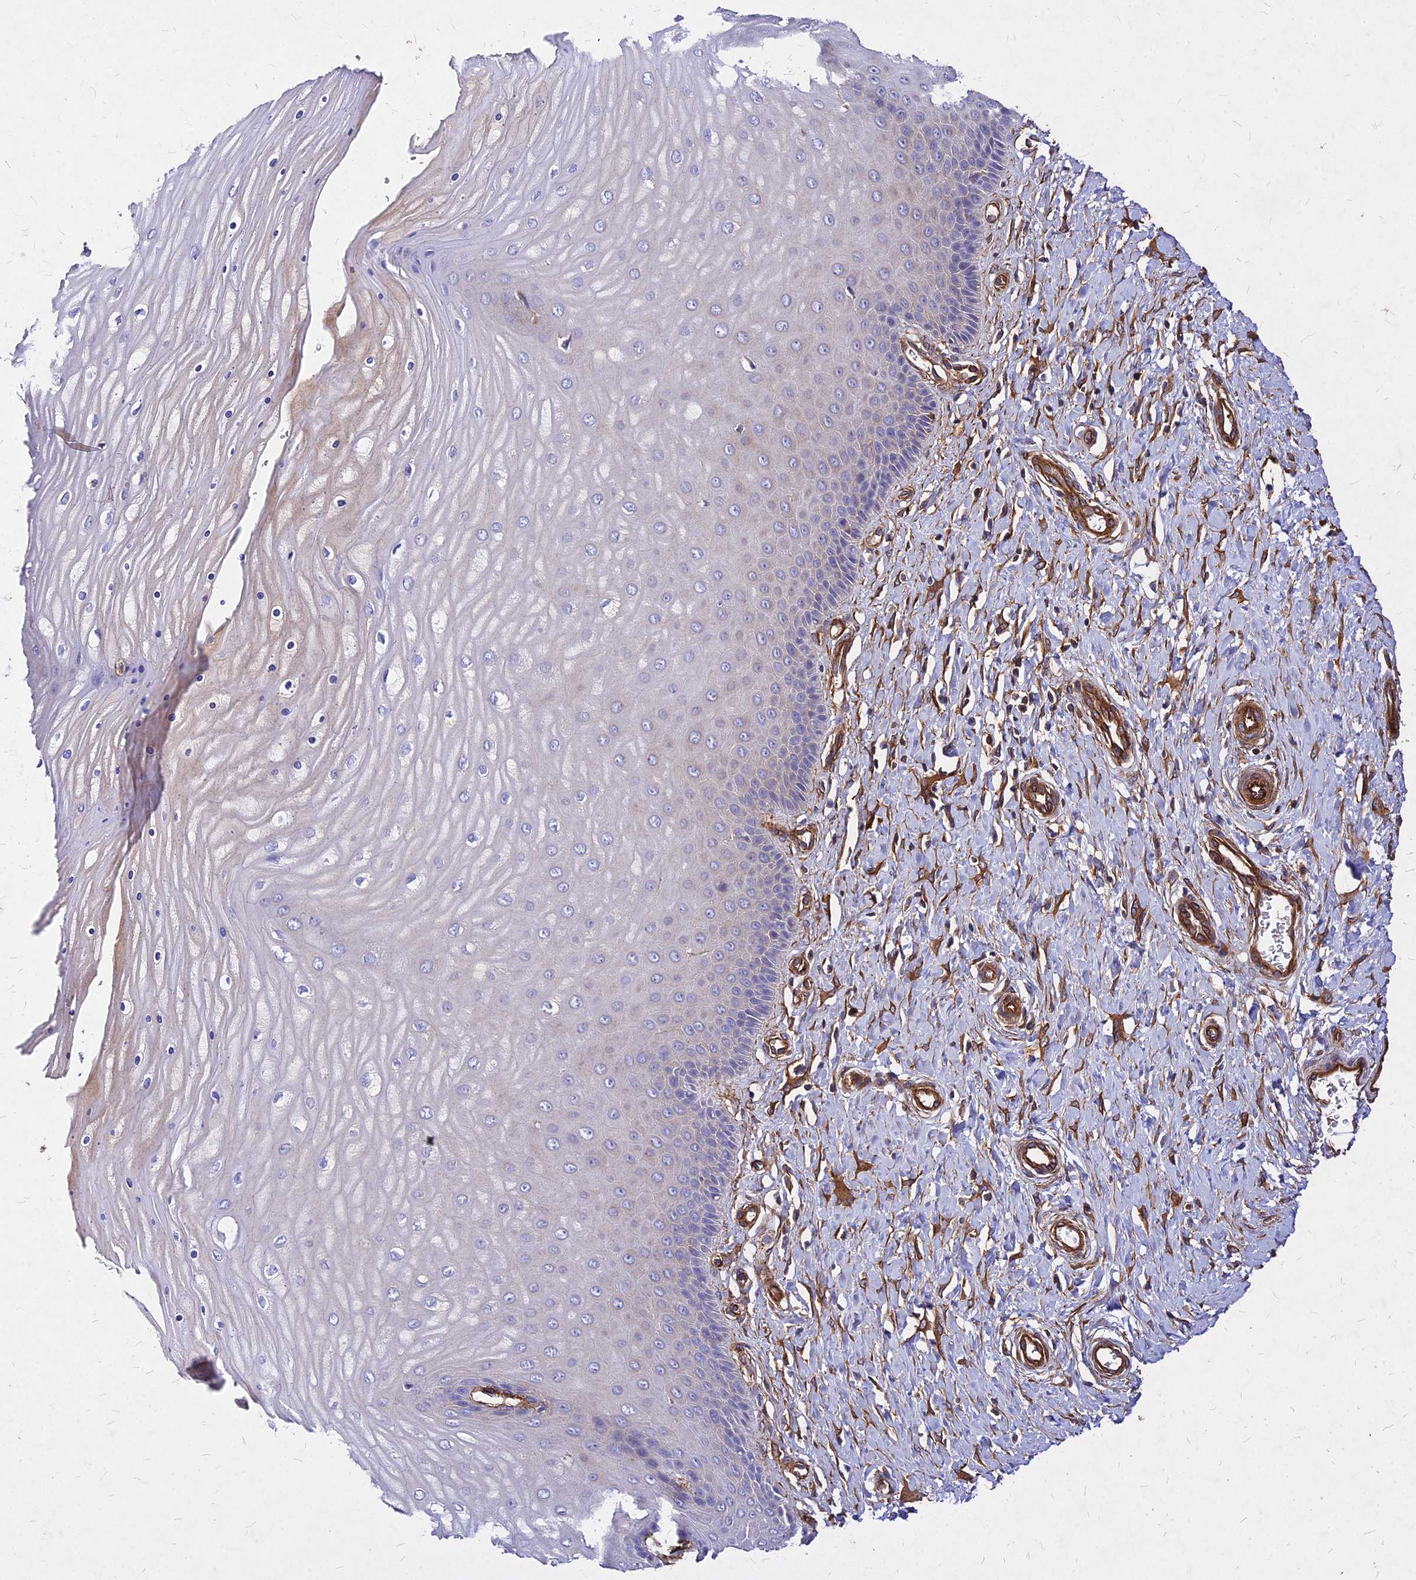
{"staining": {"intensity": "negative", "quantity": "none", "location": "none"}, "tissue": "cervix", "cell_type": "Squamous epithelial cells", "image_type": "normal", "snomed": [{"axis": "morphology", "description": "Normal tissue, NOS"}, {"axis": "topography", "description": "Cervix"}], "caption": "Cervix stained for a protein using IHC displays no positivity squamous epithelial cells.", "gene": "EFCC1", "patient": {"sex": "female", "age": 55}}